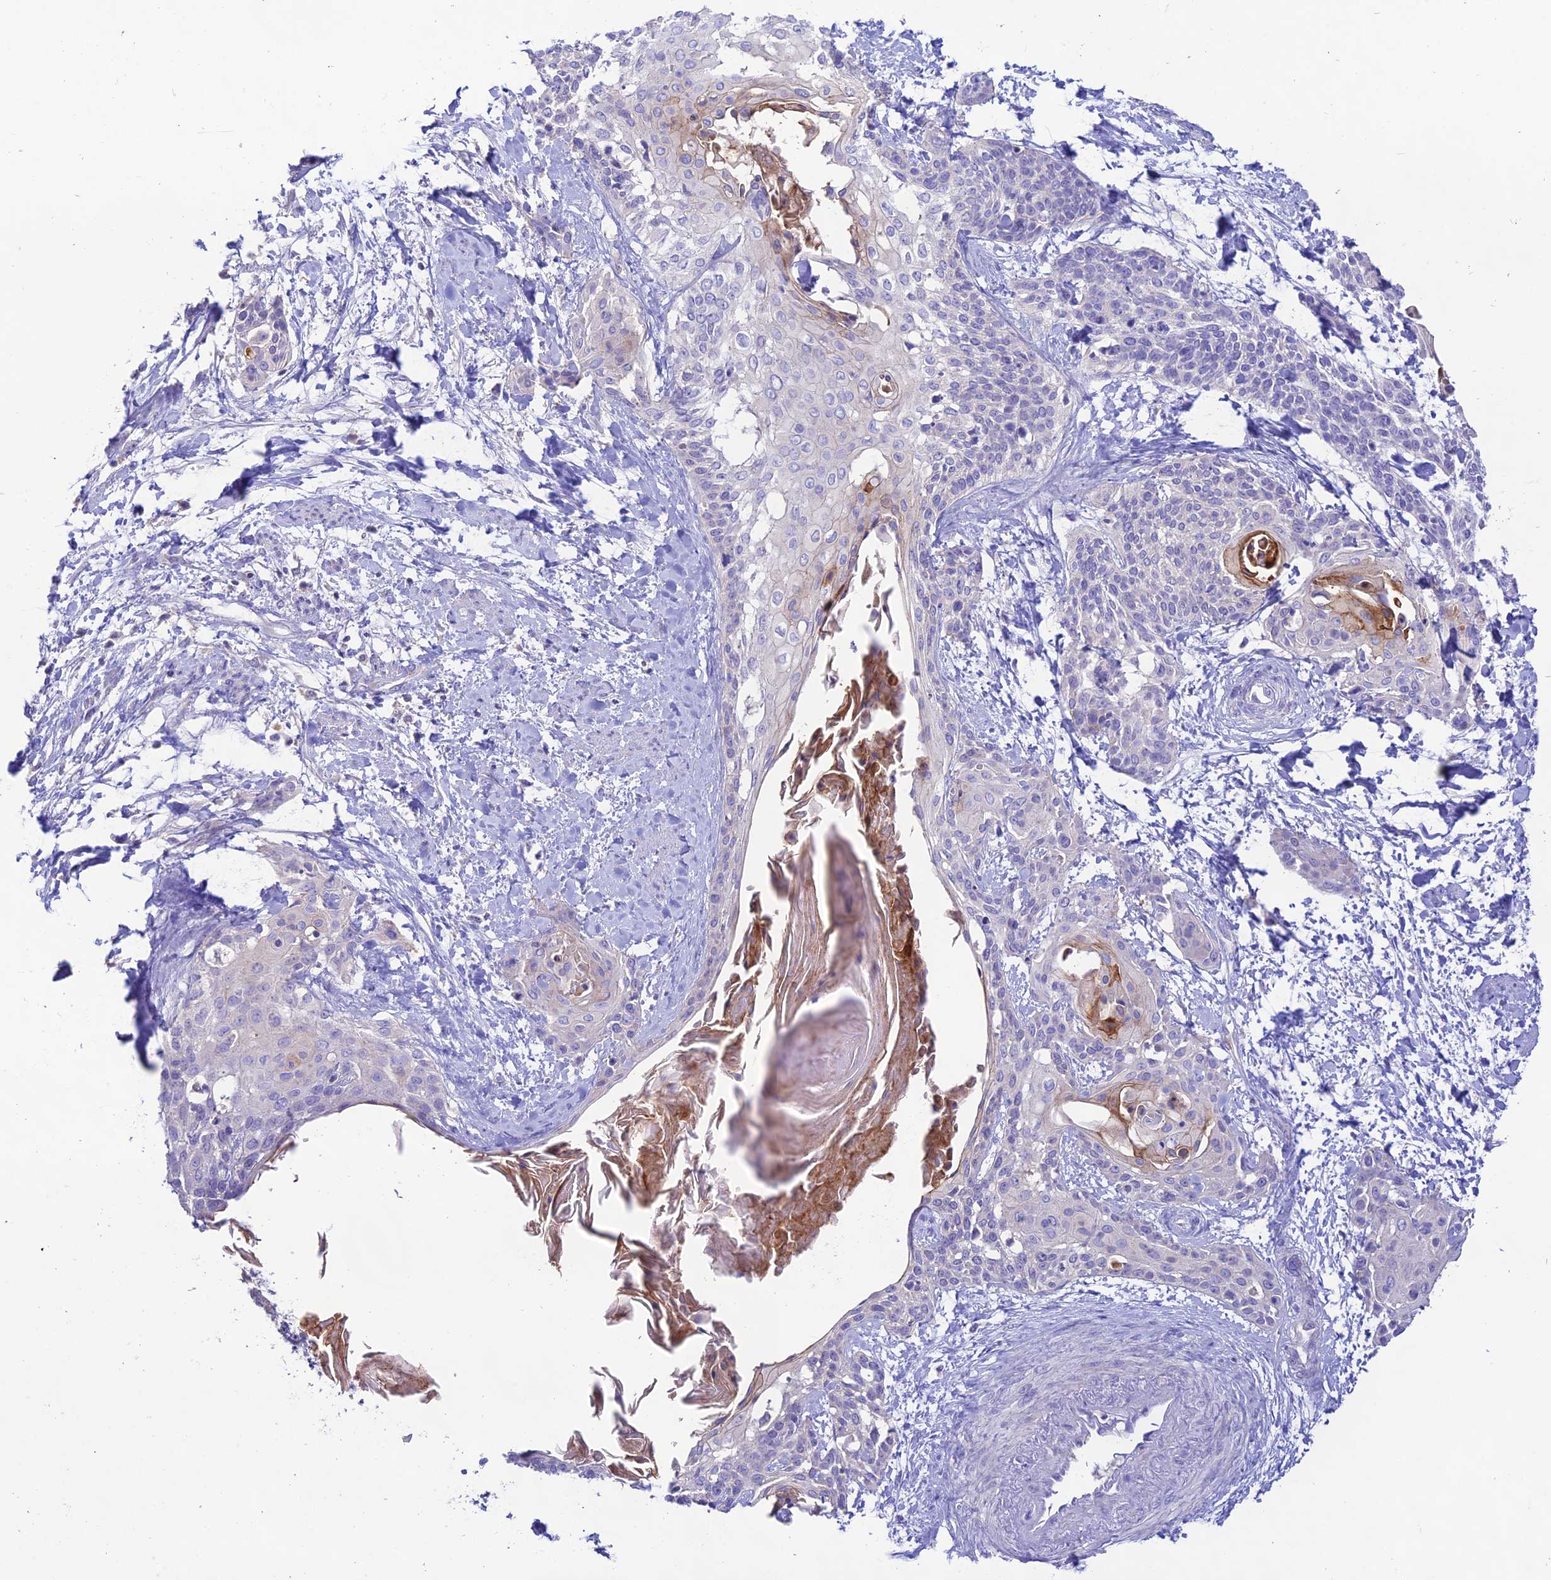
{"staining": {"intensity": "moderate", "quantity": "<25%", "location": "cytoplasmic/membranous"}, "tissue": "cervical cancer", "cell_type": "Tumor cells", "image_type": "cancer", "snomed": [{"axis": "morphology", "description": "Squamous cell carcinoma, NOS"}, {"axis": "topography", "description": "Cervix"}], "caption": "Protein staining by IHC exhibits moderate cytoplasmic/membranous expression in about <25% of tumor cells in cervical squamous cell carcinoma.", "gene": "NLRP9", "patient": {"sex": "female", "age": 57}}